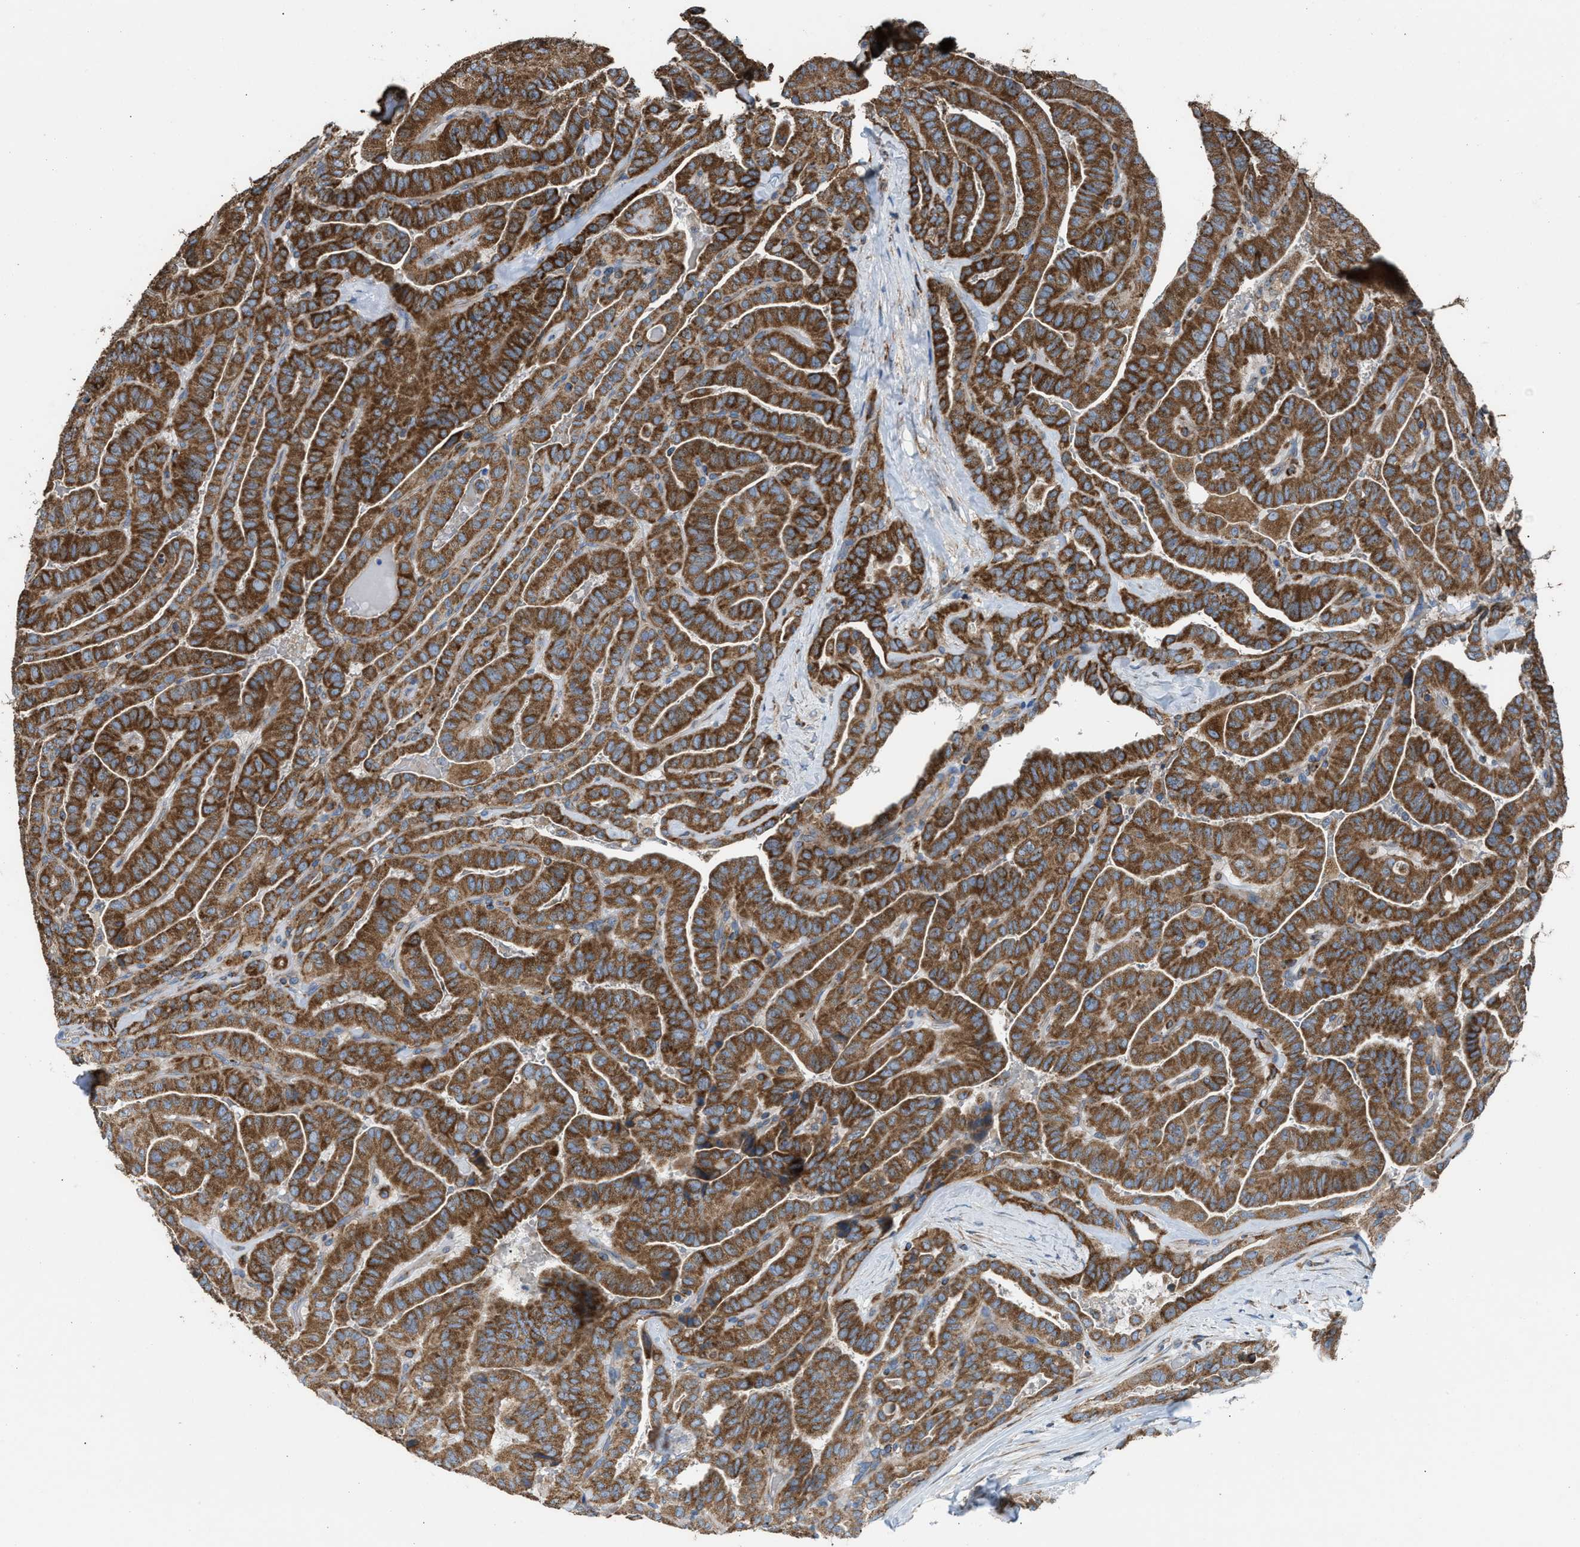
{"staining": {"intensity": "strong", "quantity": ">75%", "location": "cytoplasmic/membranous"}, "tissue": "thyroid cancer", "cell_type": "Tumor cells", "image_type": "cancer", "snomed": [{"axis": "morphology", "description": "Papillary adenocarcinoma, NOS"}, {"axis": "topography", "description": "Thyroid gland"}], "caption": "Immunohistochemistry of human thyroid papillary adenocarcinoma demonstrates high levels of strong cytoplasmic/membranous positivity in about >75% of tumor cells. (DAB = brown stain, brightfield microscopy at high magnification).", "gene": "SLC10A3", "patient": {"sex": "male", "age": 77}}